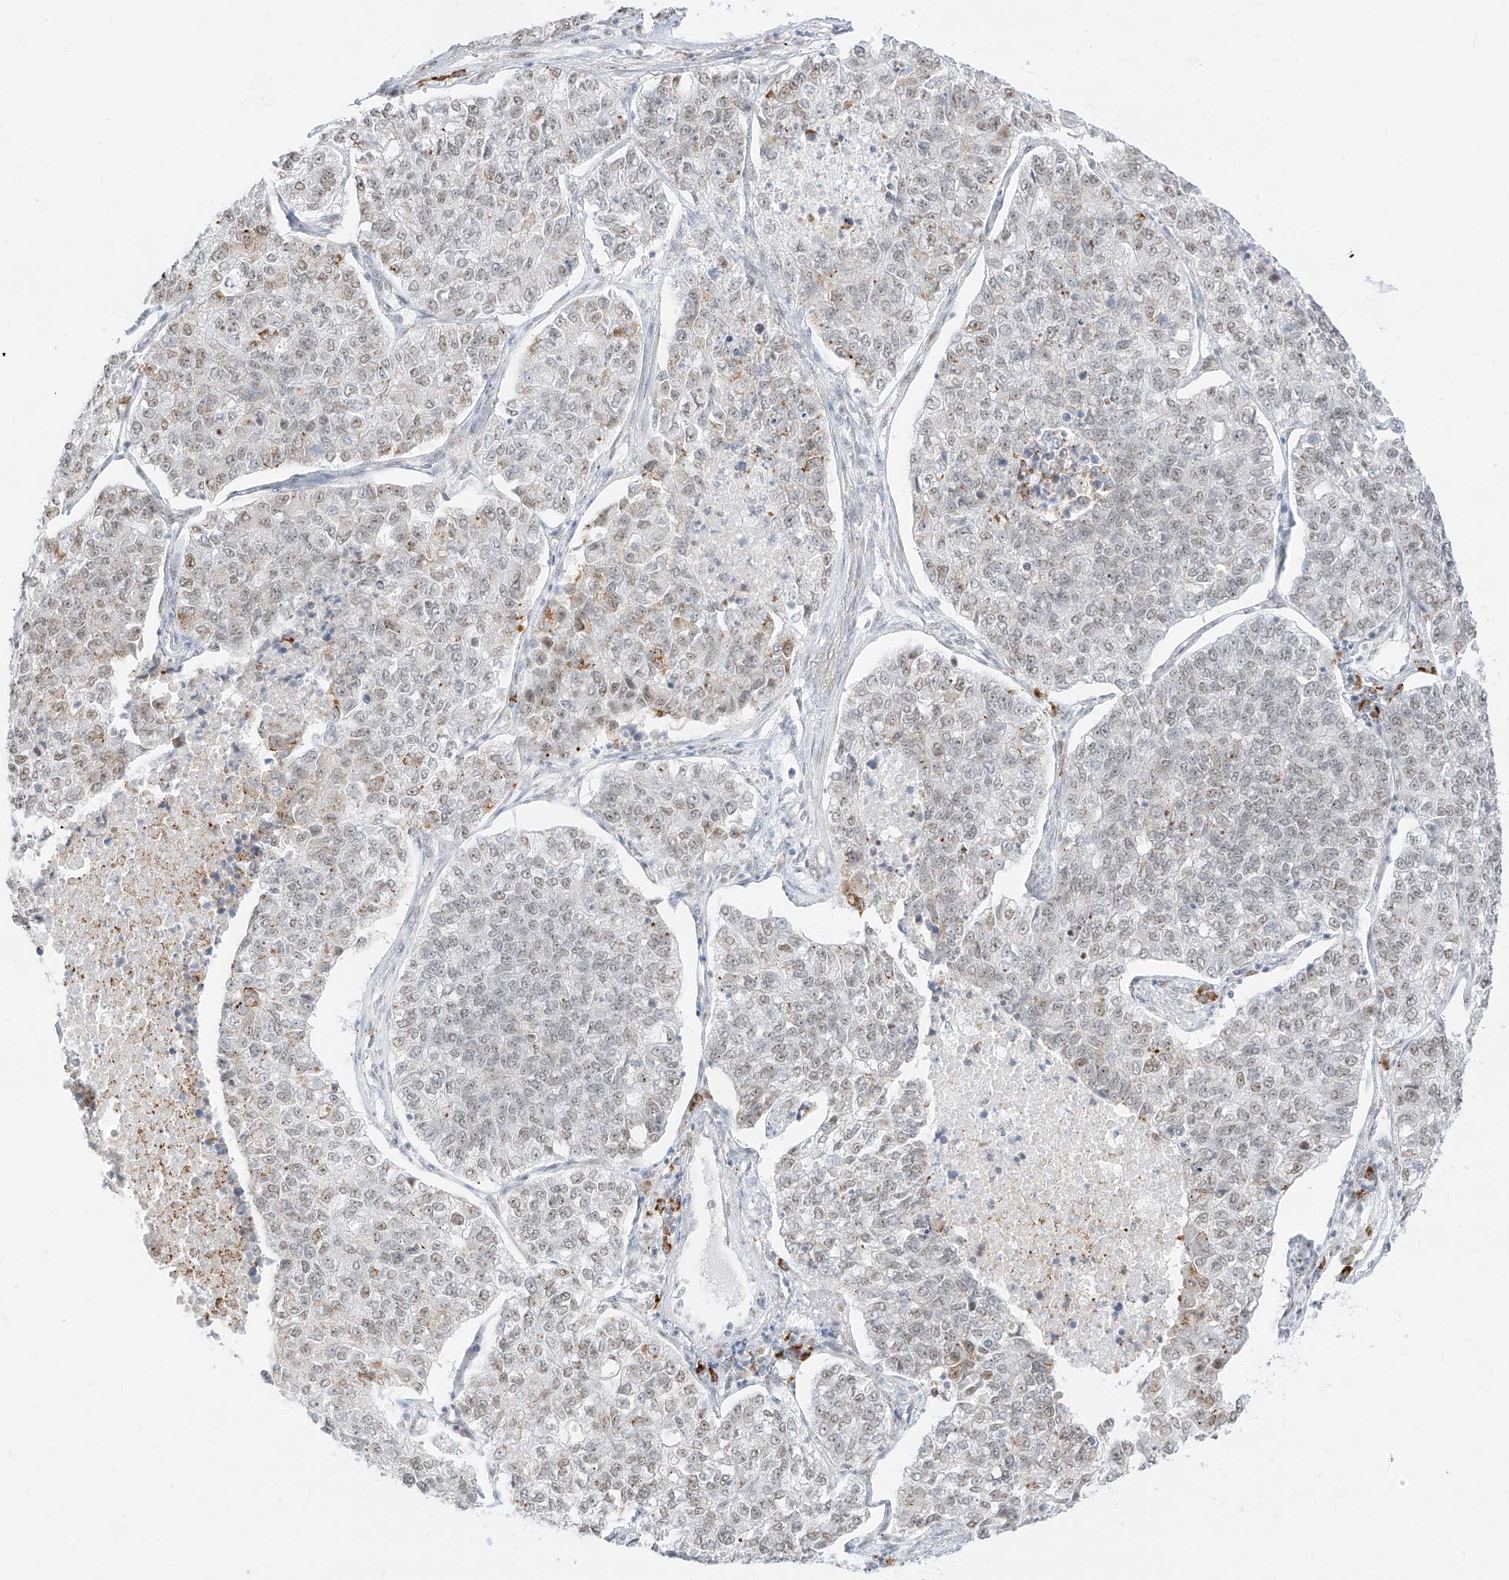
{"staining": {"intensity": "moderate", "quantity": "<25%", "location": "cytoplasmic/membranous,nuclear"}, "tissue": "lung cancer", "cell_type": "Tumor cells", "image_type": "cancer", "snomed": [{"axis": "morphology", "description": "Adenocarcinoma, NOS"}, {"axis": "topography", "description": "Lung"}], "caption": "This micrograph displays IHC staining of lung cancer, with low moderate cytoplasmic/membranous and nuclear expression in approximately <25% of tumor cells.", "gene": "SUPT5H", "patient": {"sex": "male", "age": 49}}